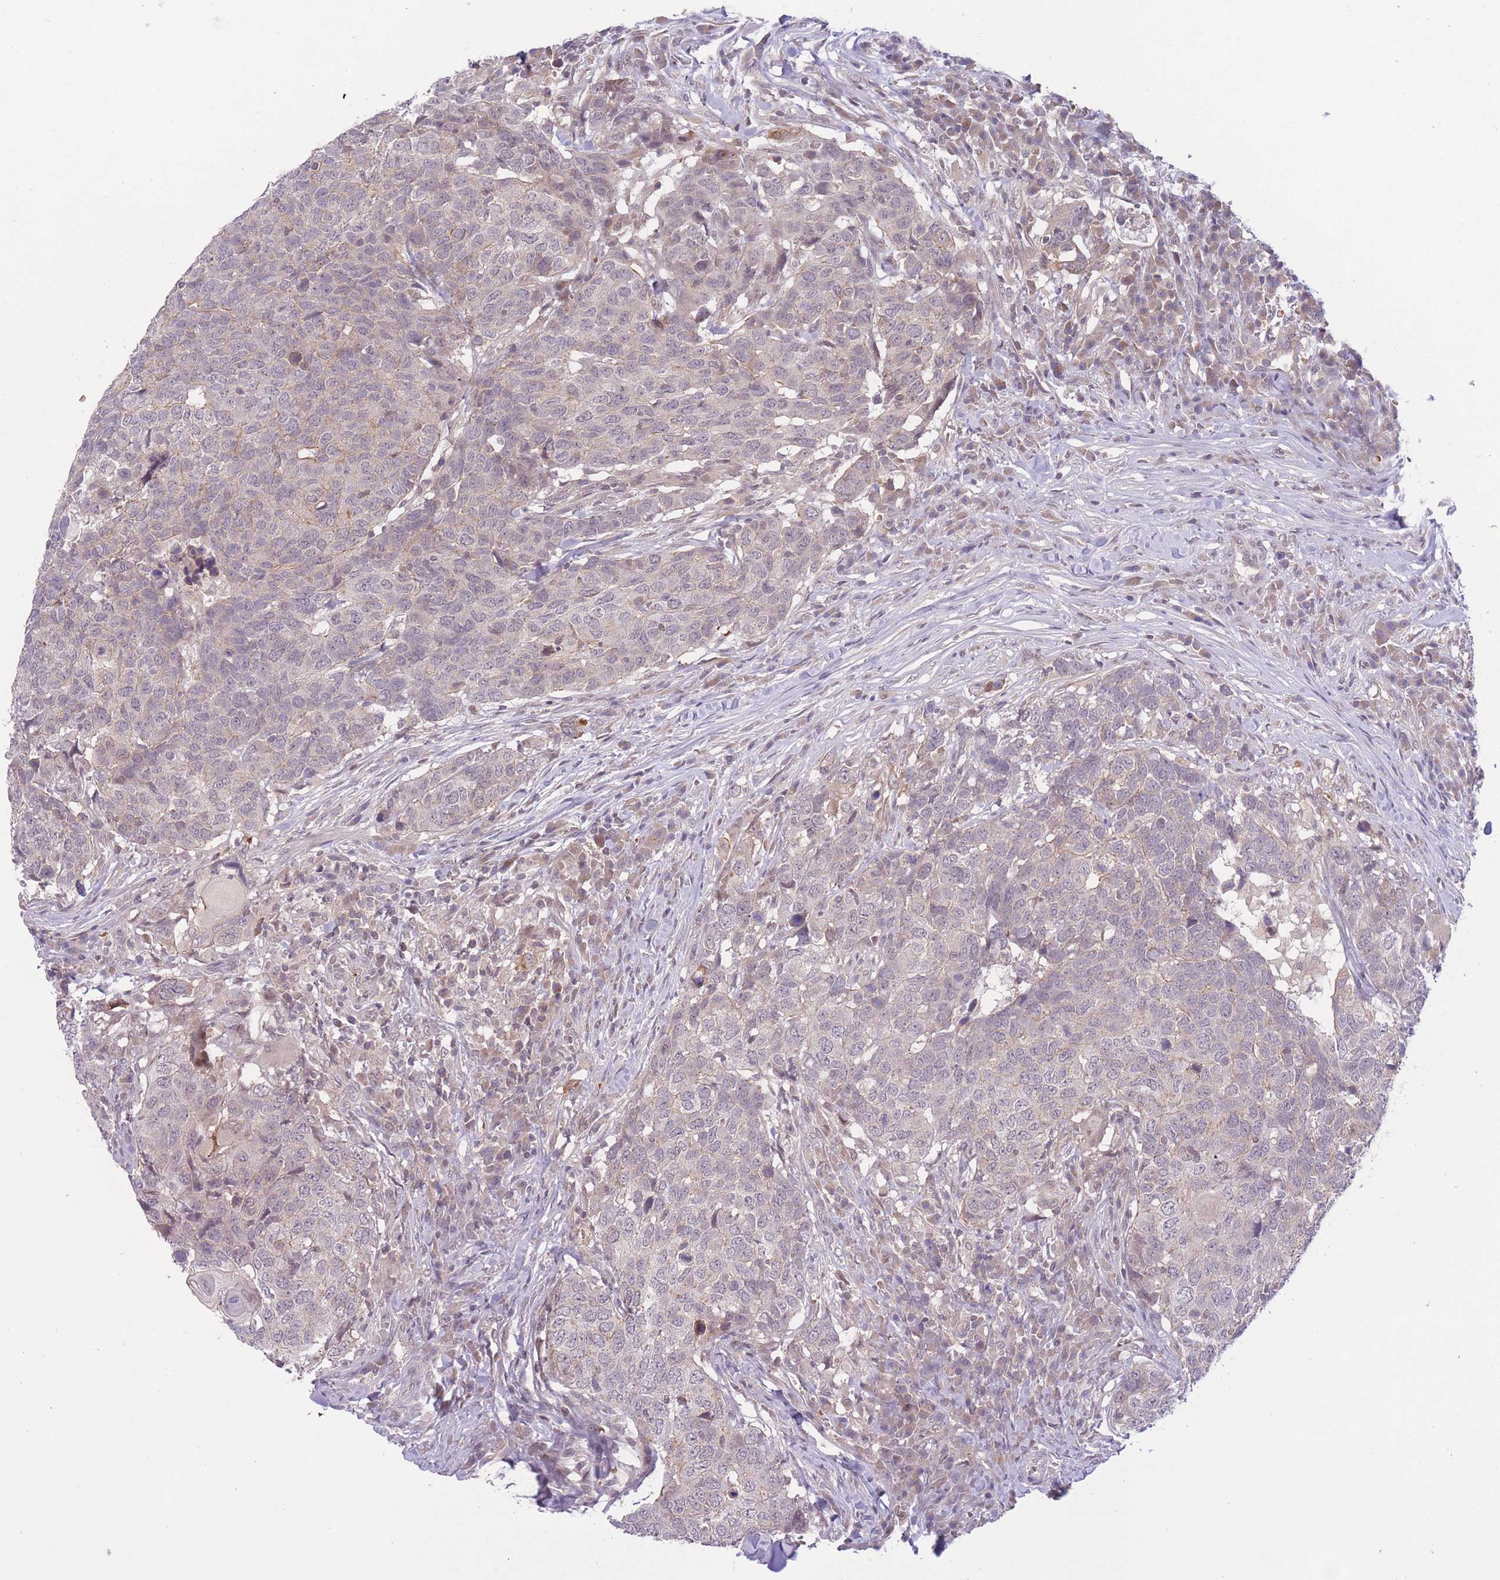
{"staining": {"intensity": "negative", "quantity": "none", "location": "none"}, "tissue": "head and neck cancer", "cell_type": "Tumor cells", "image_type": "cancer", "snomed": [{"axis": "morphology", "description": "Normal tissue, NOS"}, {"axis": "morphology", "description": "Squamous cell carcinoma, NOS"}, {"axis": "topography", "description": "Skeletal muscle"}, {"axis": "topography", "description": "Vascular tissue"}, {"axis": "topography", "description": "Peripheral nerve tissue"}, {"axis": "topography", "description": "Head-Neck"}], "caption": "Micrograph shows no significant protein expression in tumor cells of head and neck cancer.", "gene": "FUT5", "patient": {"sex": "male", "age": 66}}